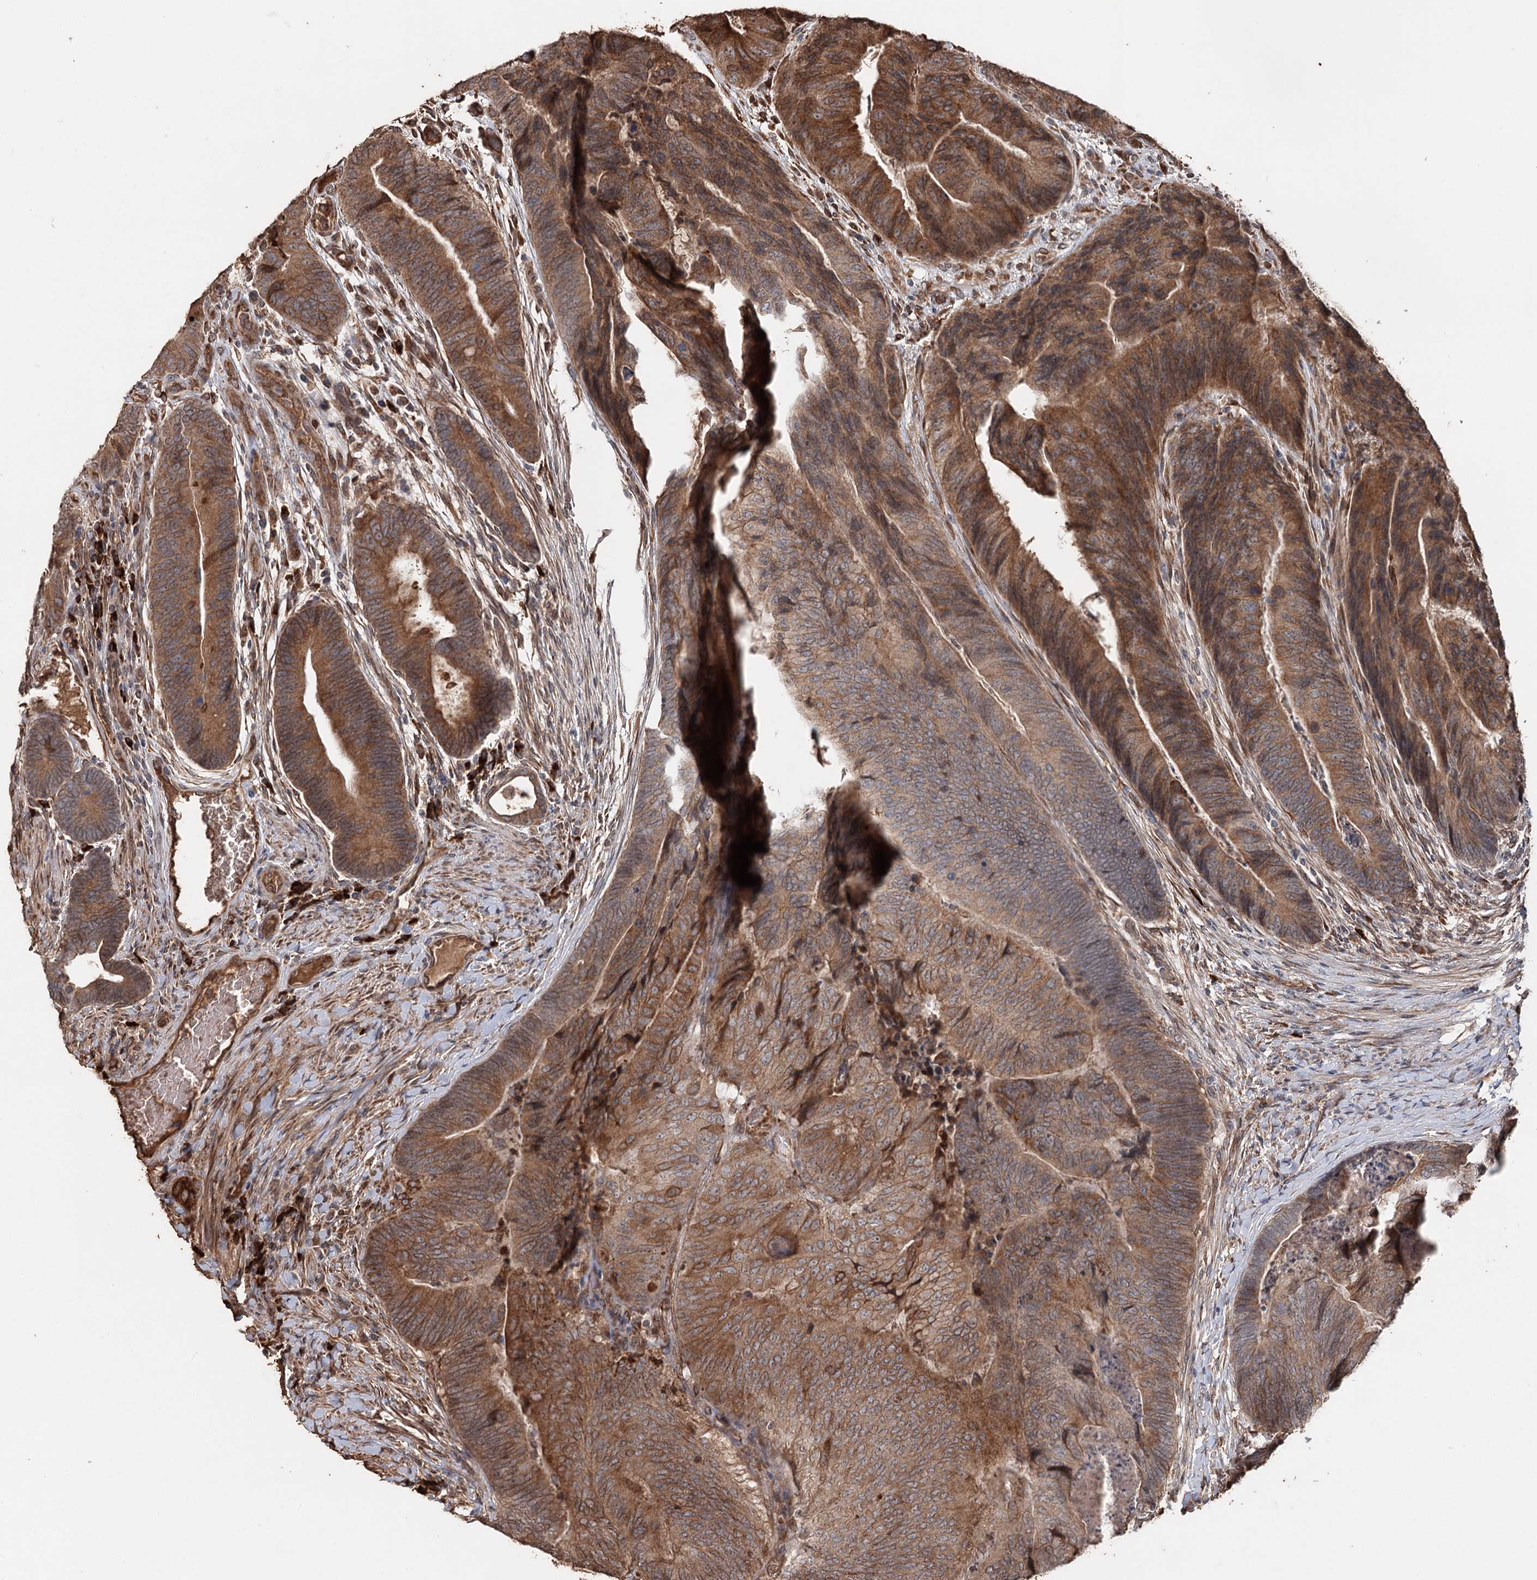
{"staining": {"intensity": "strong", "quantity": "25%-75%", "location": "cytoplasmic/membranous"}, "tissue": "colorectal cancer", "cell_type": "Tumor cells", "image_type": "cancer", "snomed": [{"axis": "morphology", "description": "Adenocarcinoma, NOS"}, {"axis": "topography", "description": "Colon"}], "caption": "The immunohistochemical stain shows strong cytoplasmic/membranous expression in tumor cells of colorectal cancer (adenocarcinoma) tissue. Immunohistochemistry (ihc) stains the protein in brown and the nuclei are stained blue.", "gene": "SYVN1", "patient": {"sex": "female", "age": 67}}